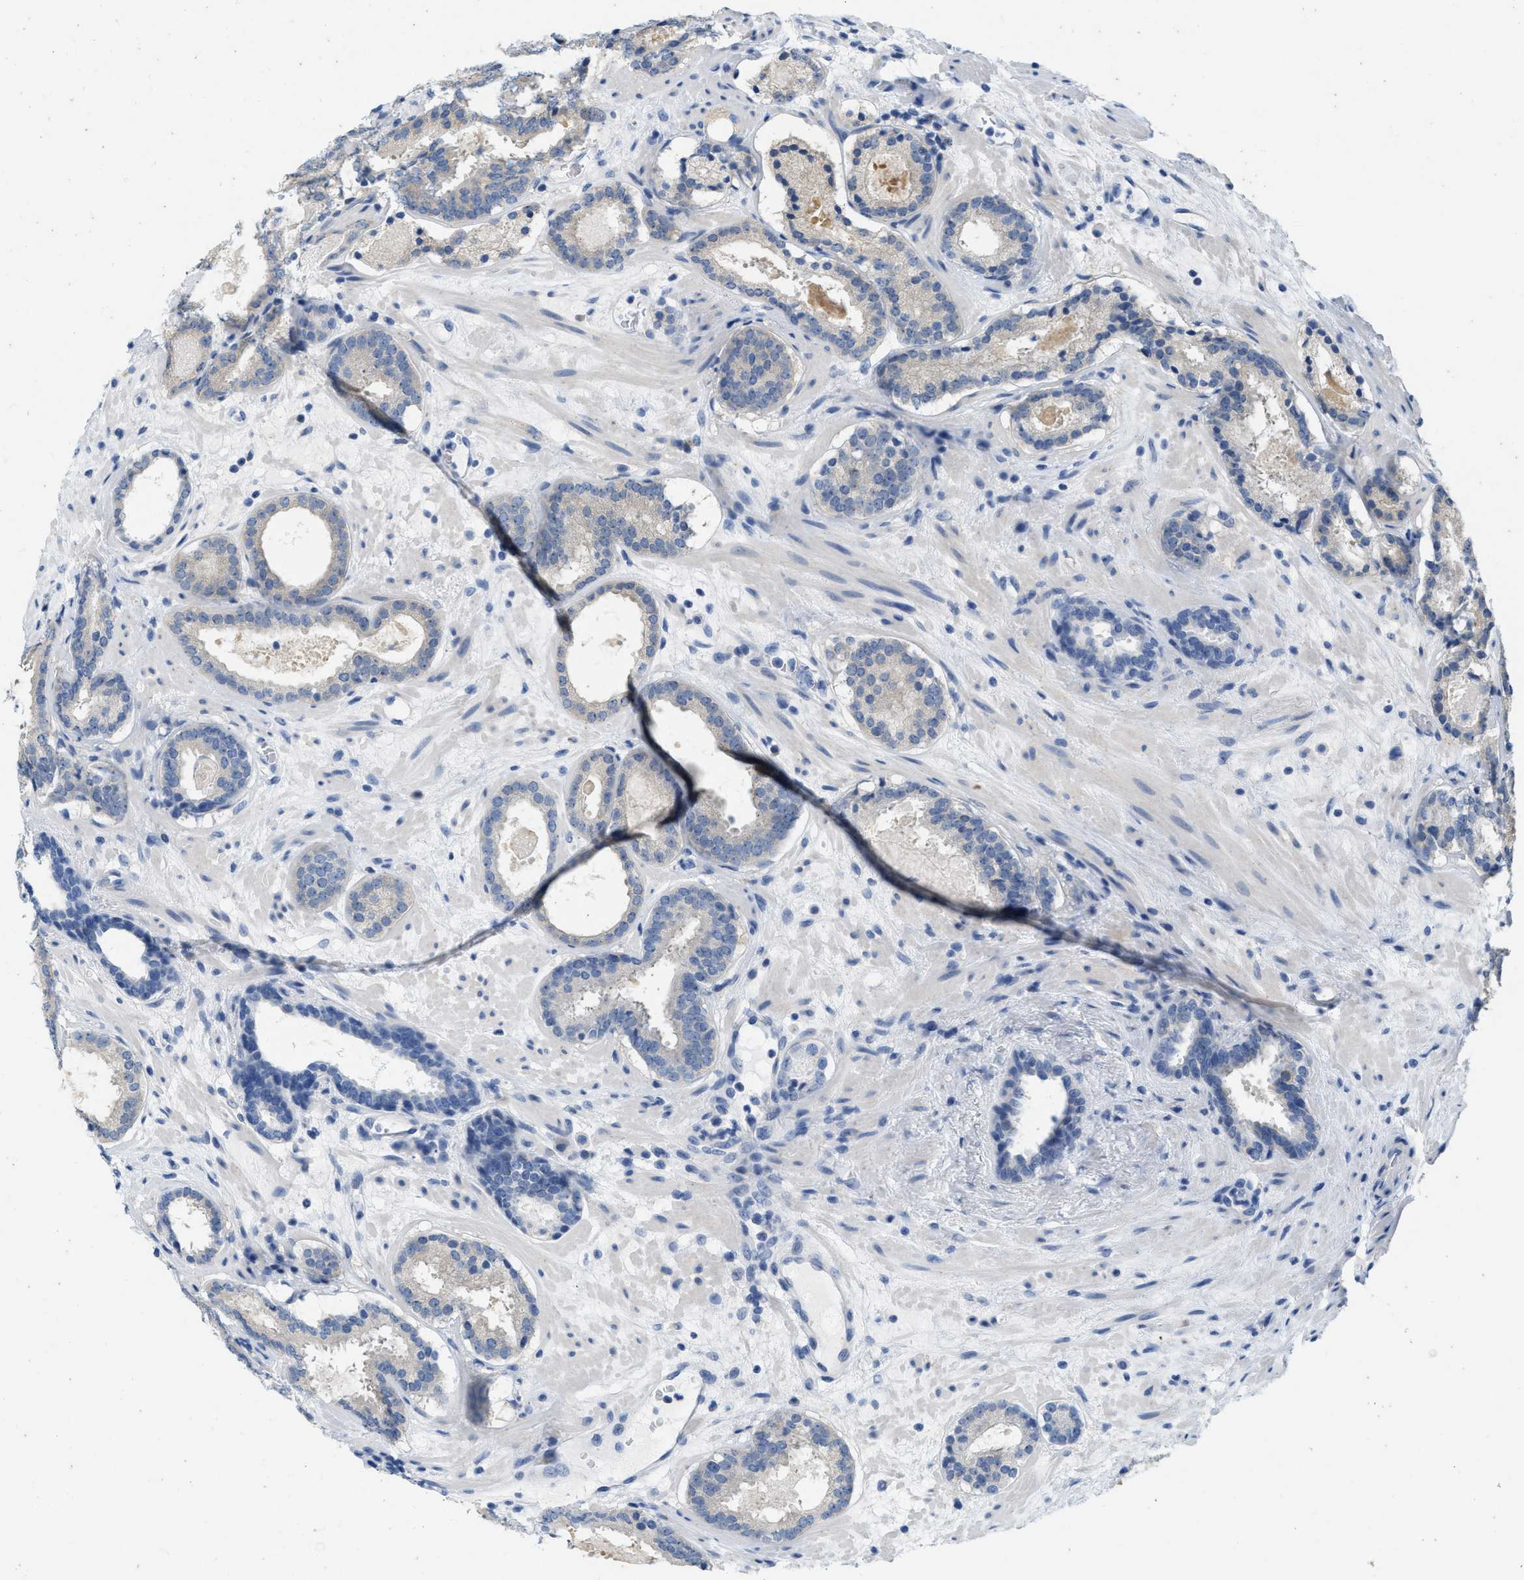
{"staining": {"intensity": "negative", "quantity": "none", "location": "none"}, "tissue": "prostate cancer", "cell_type": "Tumor cells", "image_type": "cancer", "snomed": [{"axis": "morphology", "description": "Adenocarcinoma, Low grade"}, {"axis": "topography", "description": "Prostate"}], "caption": "Immunohistochemistry (IHC) of human adenocarcinoma (low-grade) (prostate) displays no staining in tumor cells.", "gene": "ABCB11", "patient": {"sex": "male", "age": 69}}